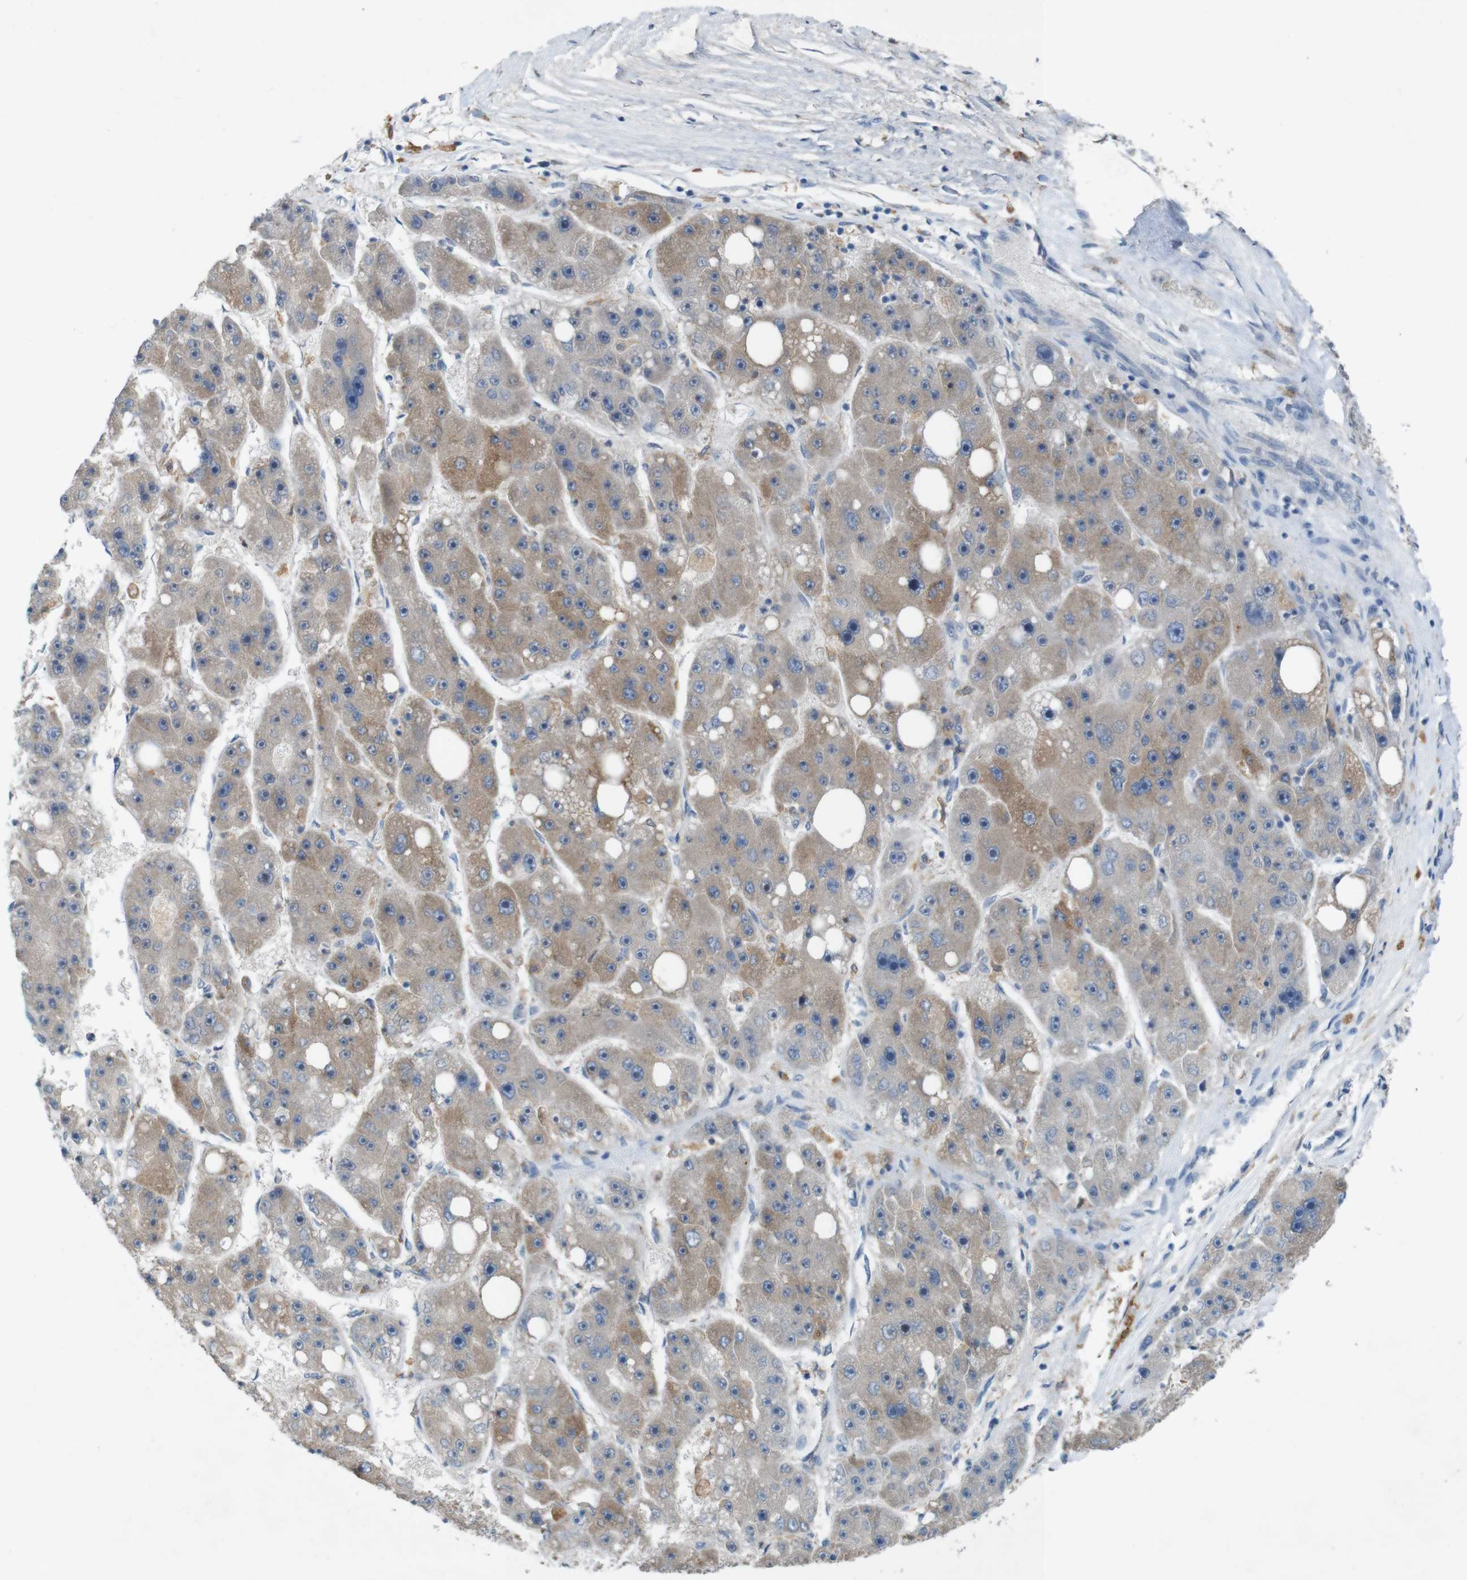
{"staining": {"intensity": "moderate", "quantity": ">75%", "location": "cytoplasmic/membranous"}, "tissue": "liver cancer", "cell_type": "Tumor cells", "image_type": "cancer", "snomed": [{"axis": "morphology", "description": "Carcinoma, Hepatocellular, NOS"}, {"axis": "topography", "description": "Liver"}], "caption": "Immunohistochemical staining of liver cancer (hepatocellular carcinoma) shows medium levels of moderate cytoplasmic/membranous protein staining in about >75% of tumor cells. (brown staining indicates protein expression, while blue staining denotes nuclei).", "gene": "MOGAT3", "patient": {"sex": "female", "age": 61}}